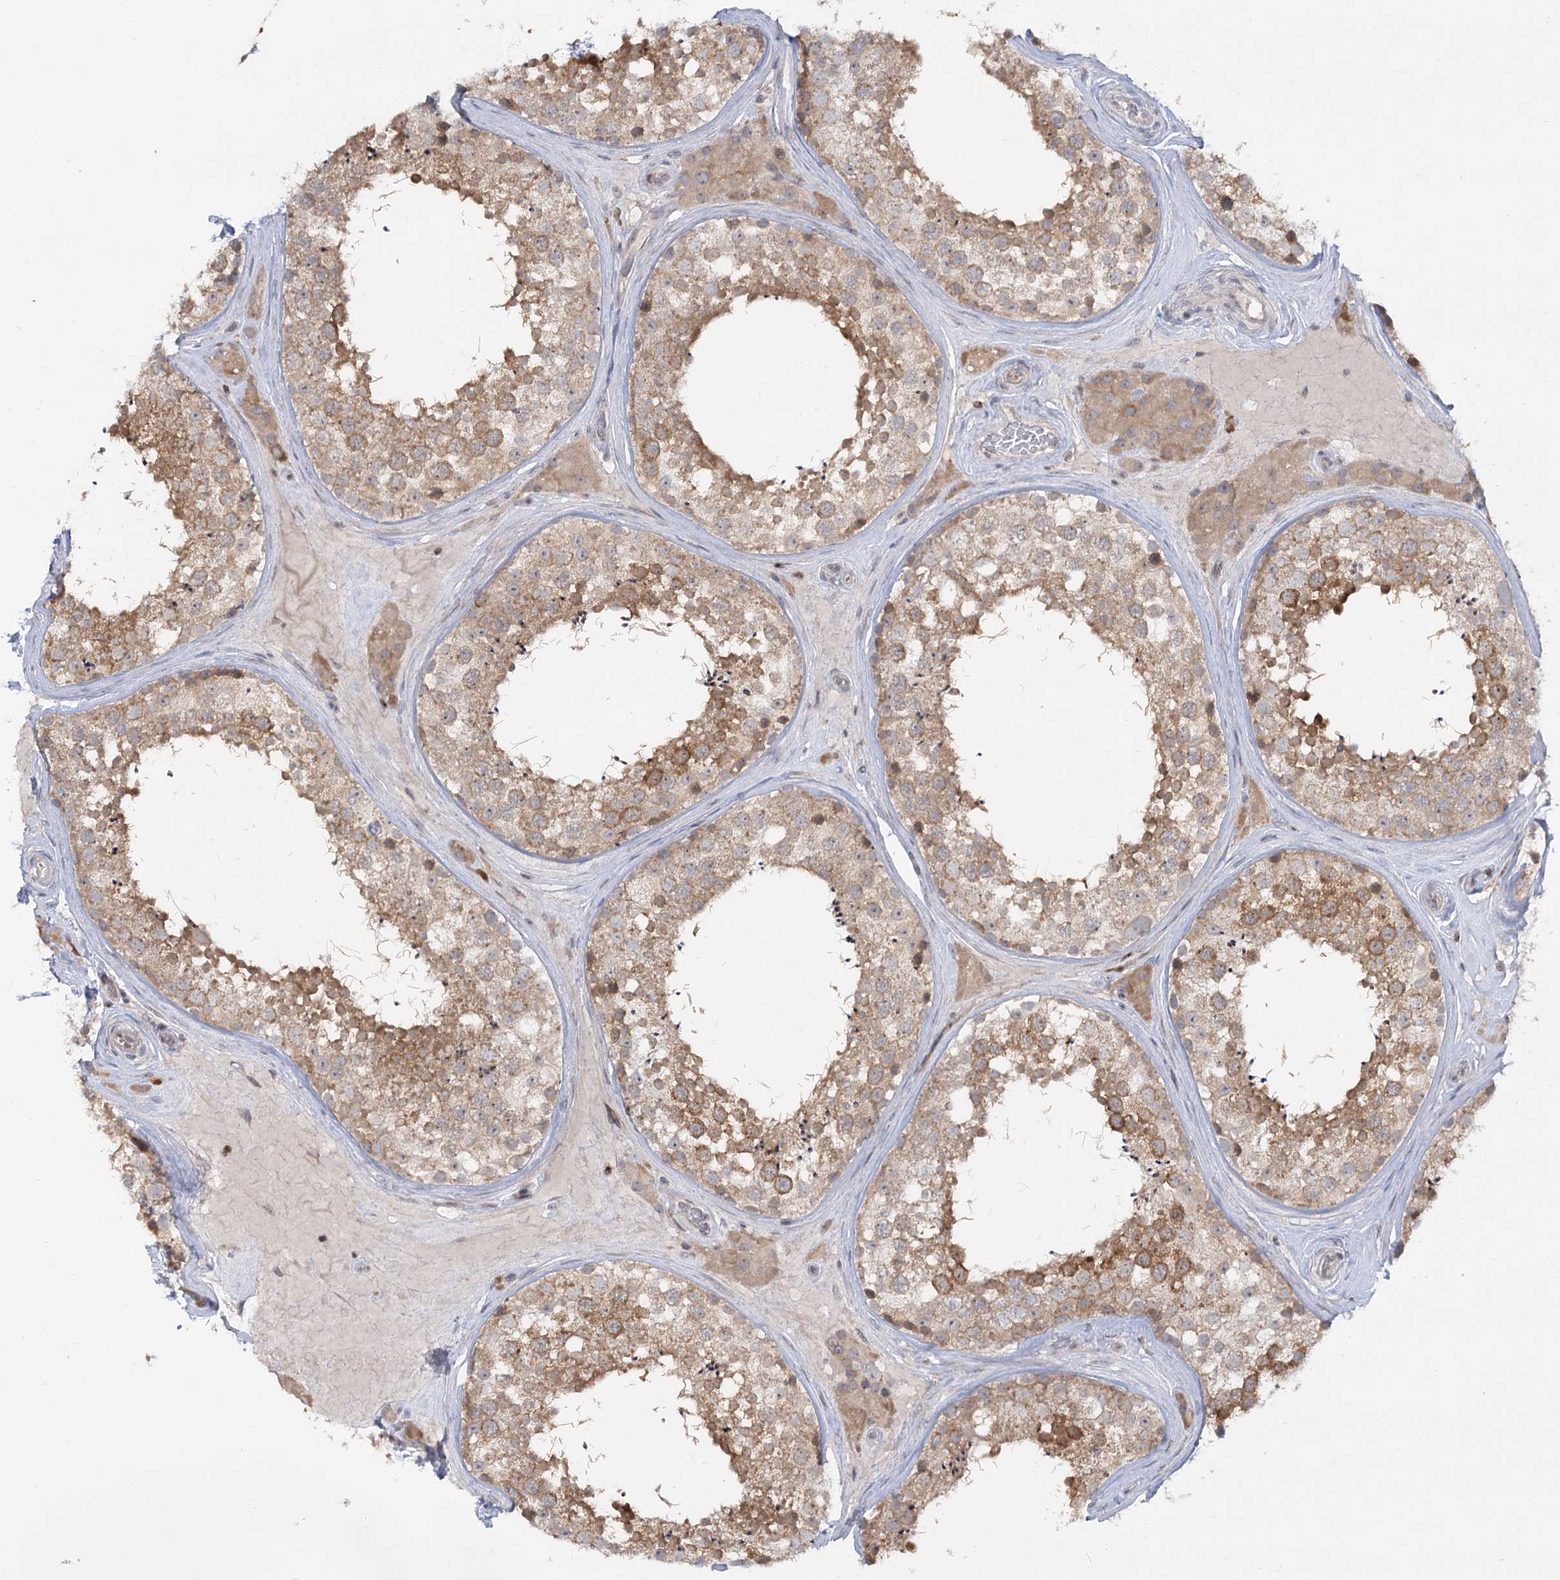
{"staining": {"intensity": "moderate", "quantity": ">75%", "location": "cytoplasmic/membranous"}, "tissue": "testis", "cell_type": "Cells in seminiferous ducts", "image_type": "normal", "snomed": [{"axis": "morphology", "description": "Normal tissue, NOS"}, {"axis": "topography", "description": "Testis"}], "caption": "Immunohistochemistry (DAB) staining of benign human testis shows moderate cytoplasmic/membranous protein staining in approximately >75% of cells in seminiferous ducts. The staining is performed using DAB (3,3'-diaminobenzidine) brown chromogen to label protein expression. The nuclei are counter-stained blue using hematoxylin.", "gene": "SYTL1", "patient": {"sex": "male", "age": 46}}